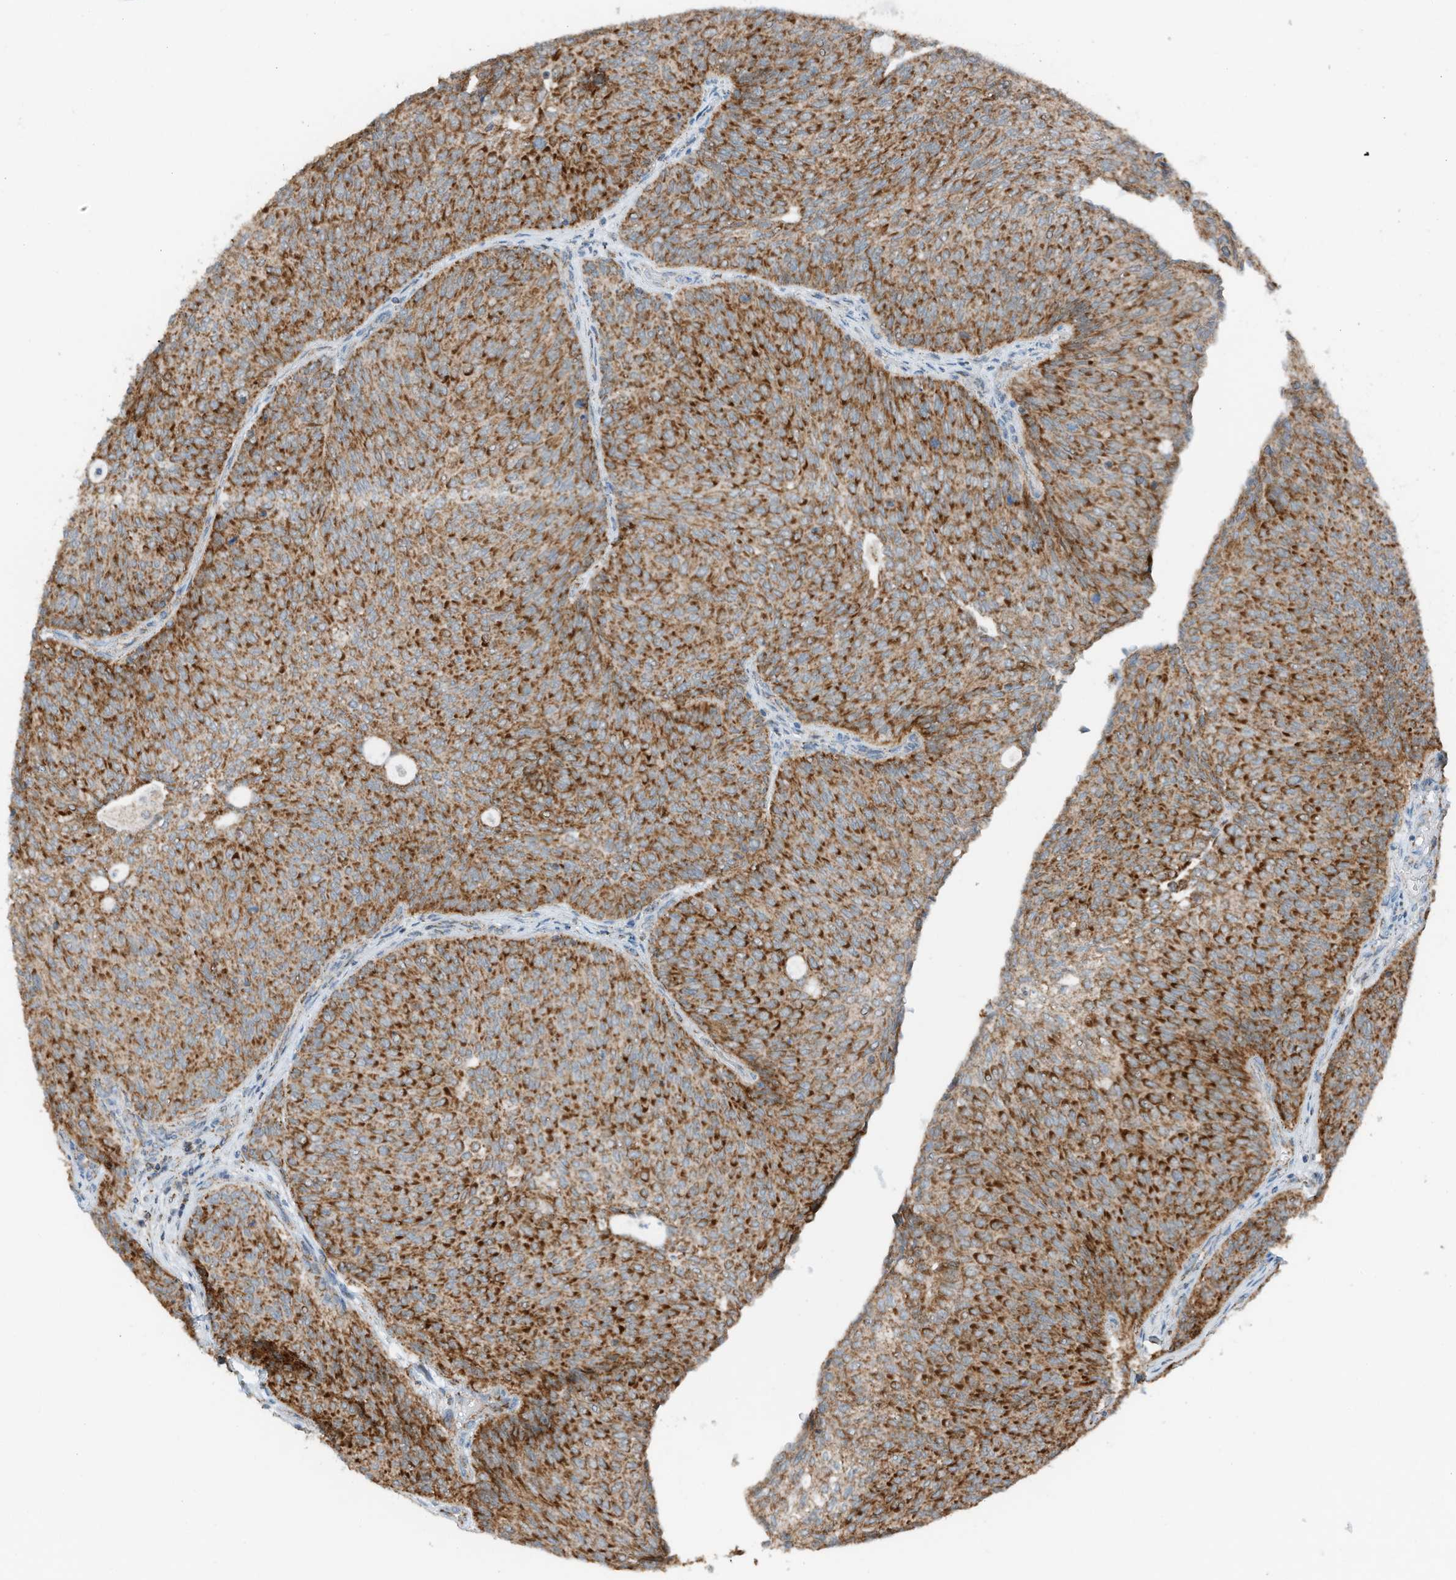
{"staining": {"intensity": "strong", "quantity": ">75%", "location": "cytoplasmic/membranous"}, "tissue": "urothelial cancer", "cell_type": "Tumor cells", "image_type": "cancer", "snomed": [{"axis": "morphology", "description": "Urothelial carcinoma, Low grade"}, {"axis": "topography", "description": "Urinary bladder"}], "caption": "The photomicrograph displays immunohistochemical staining of low-grade urothelial carcinoma. There is strong cytoplasmic/membranous expression is identified in about >75% of tumor cells. The staining was performed using DAB to visualize the protein expression in brown, while the nuclei were stained in blue with hematoxylin (Magnification: 20x).", "gene": "RMND1", "patient": {"sex": "female", "age": 79}}